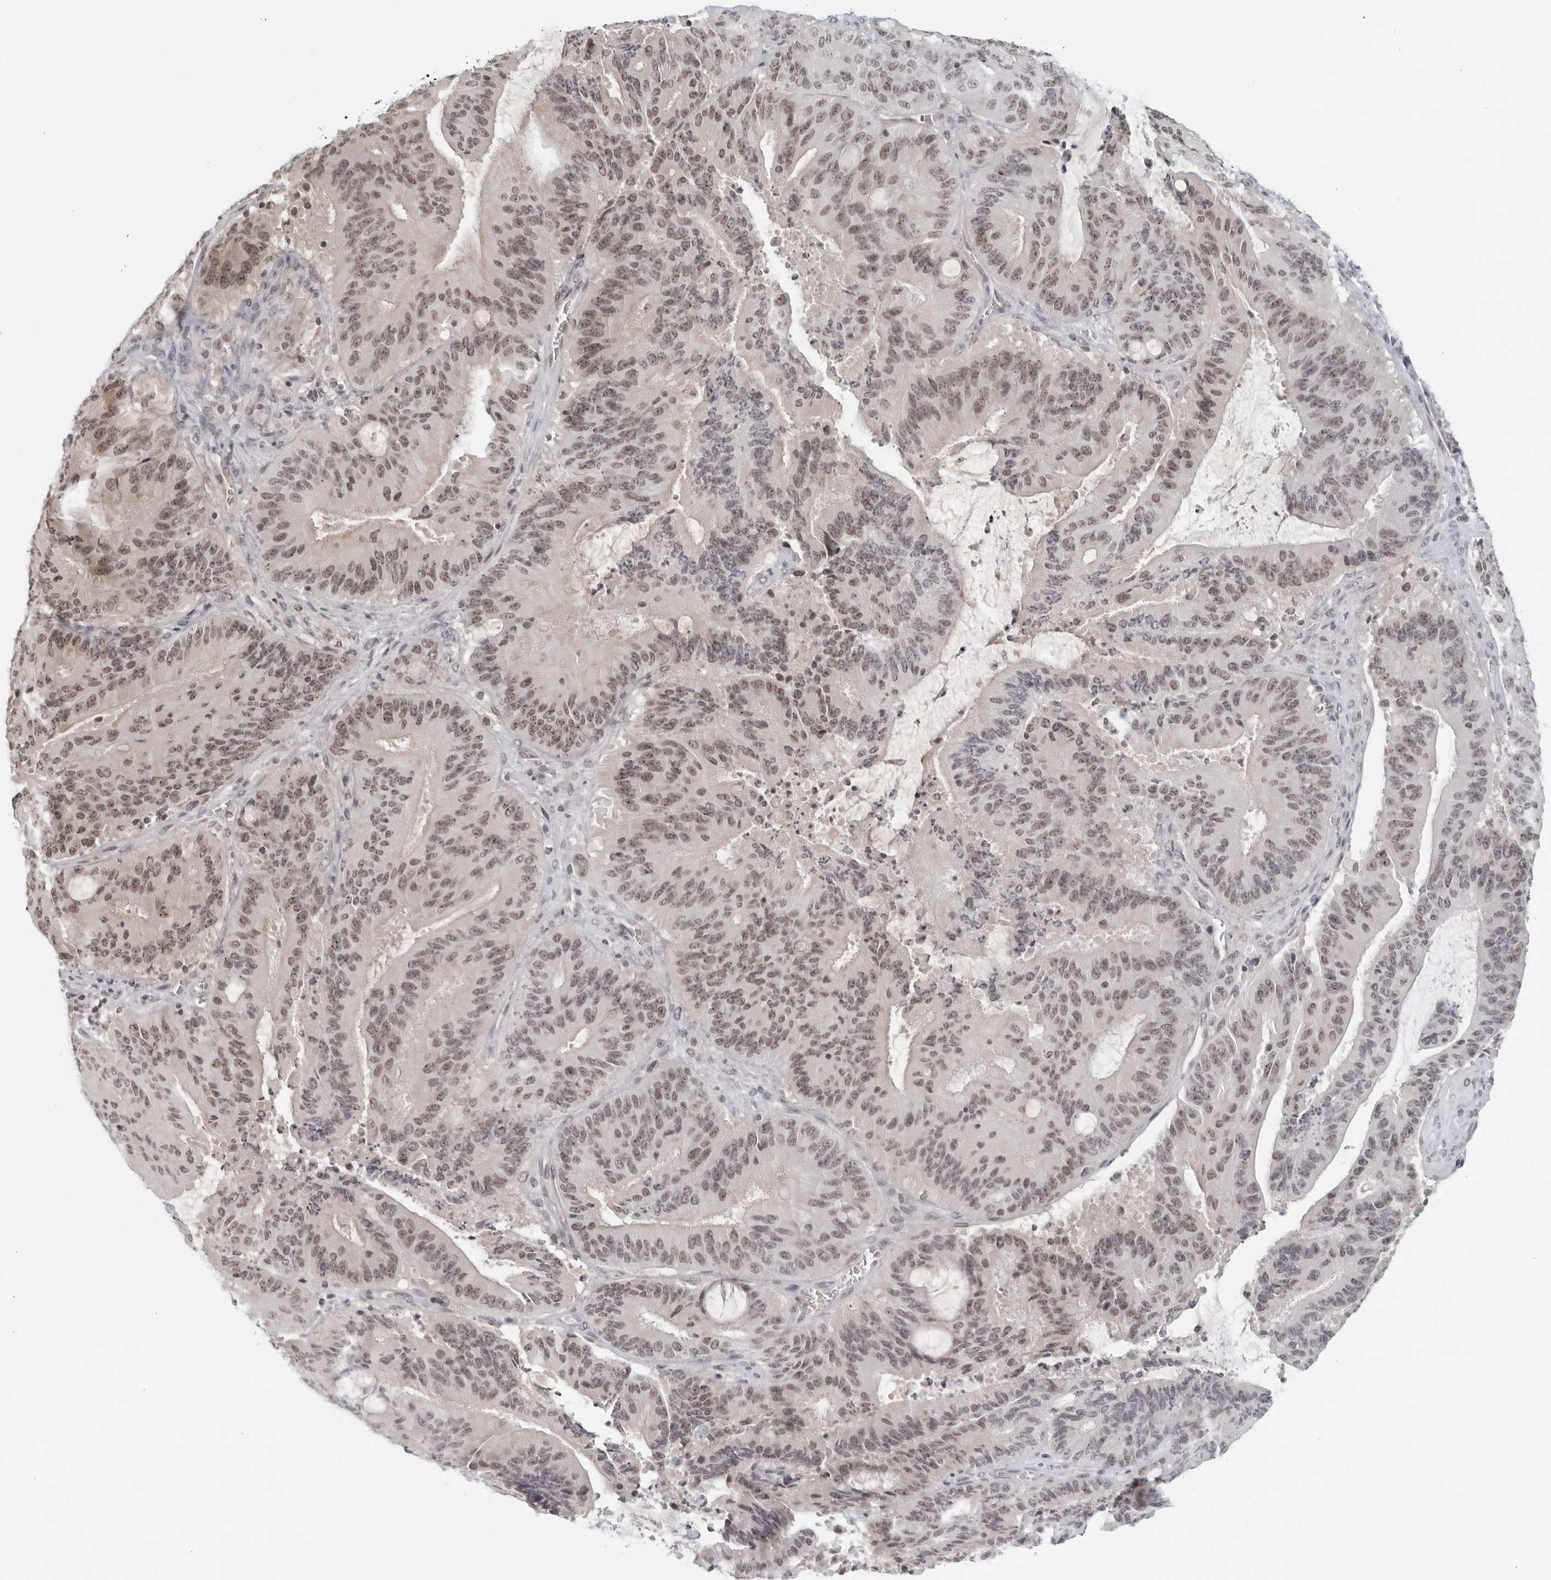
{"staining": {"intensity": "weak", "quantity": ">75%", "location": "nuclear"}, "tissue": "liver cancer", "cell_type": "Tumor cells", "image_type": "cancer", "snomed": [{"axis": "morphology", "description": "Normal tissue, NOS"}, {"axis": "morphology", "description": "Cholangiocarcinoma"}, {"axis": "topography", "description": "Liver"}, {"axis": "topography", "description": "Peripheral nerve tissue"}], "caption": "A micrograph of human liver cancer (cholangiocarcinoma) stained for a protein reveals weak nuclear brown staining in tumor cells.", "gene": "RAB11FIP3", "patient": {"sex": "female", "age": 73}}